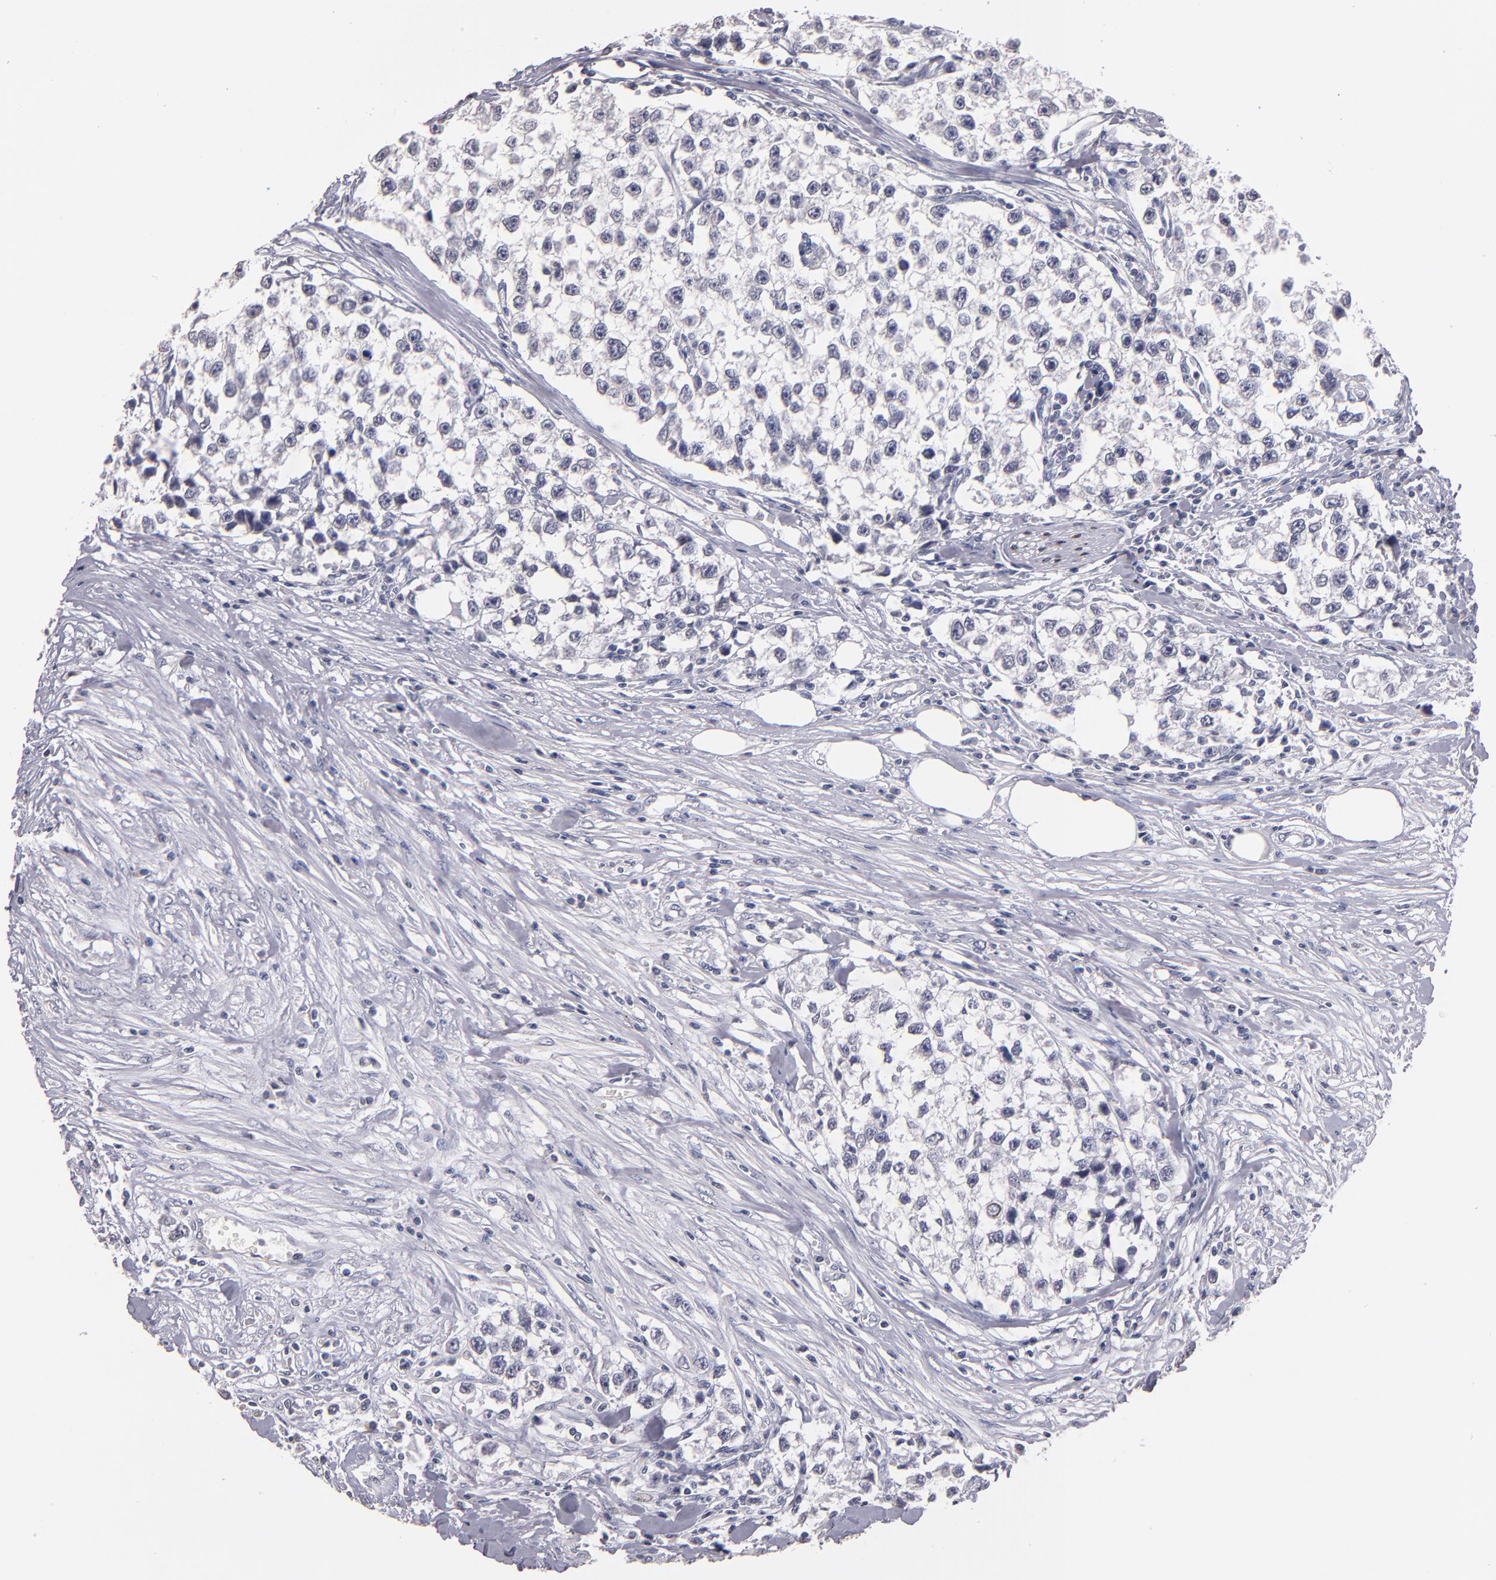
{"staining": {"intensity": "negative", "quantity": "none", "location": "none"}, "tissue": "testis cancer", "cell_type": "Tumor cells", "image_type": "cancer", "snomed": [{"axis": "morphology", "description": "Seminoma, NOS"}, {"axis": "morphology", "description": "Carcinoma, Embryonal, NOS"}, {"axis": "topography", "description": "Testis"}], "caption": "IHC histopathology image of neoplastic tissue: seminoma (testis) stained with DAB (3,3'-diaminobenzidine) displays no significant protein expression in tumor cells.", "gene": "SOX10", "patient": {"sex": "male", "age": 30}}